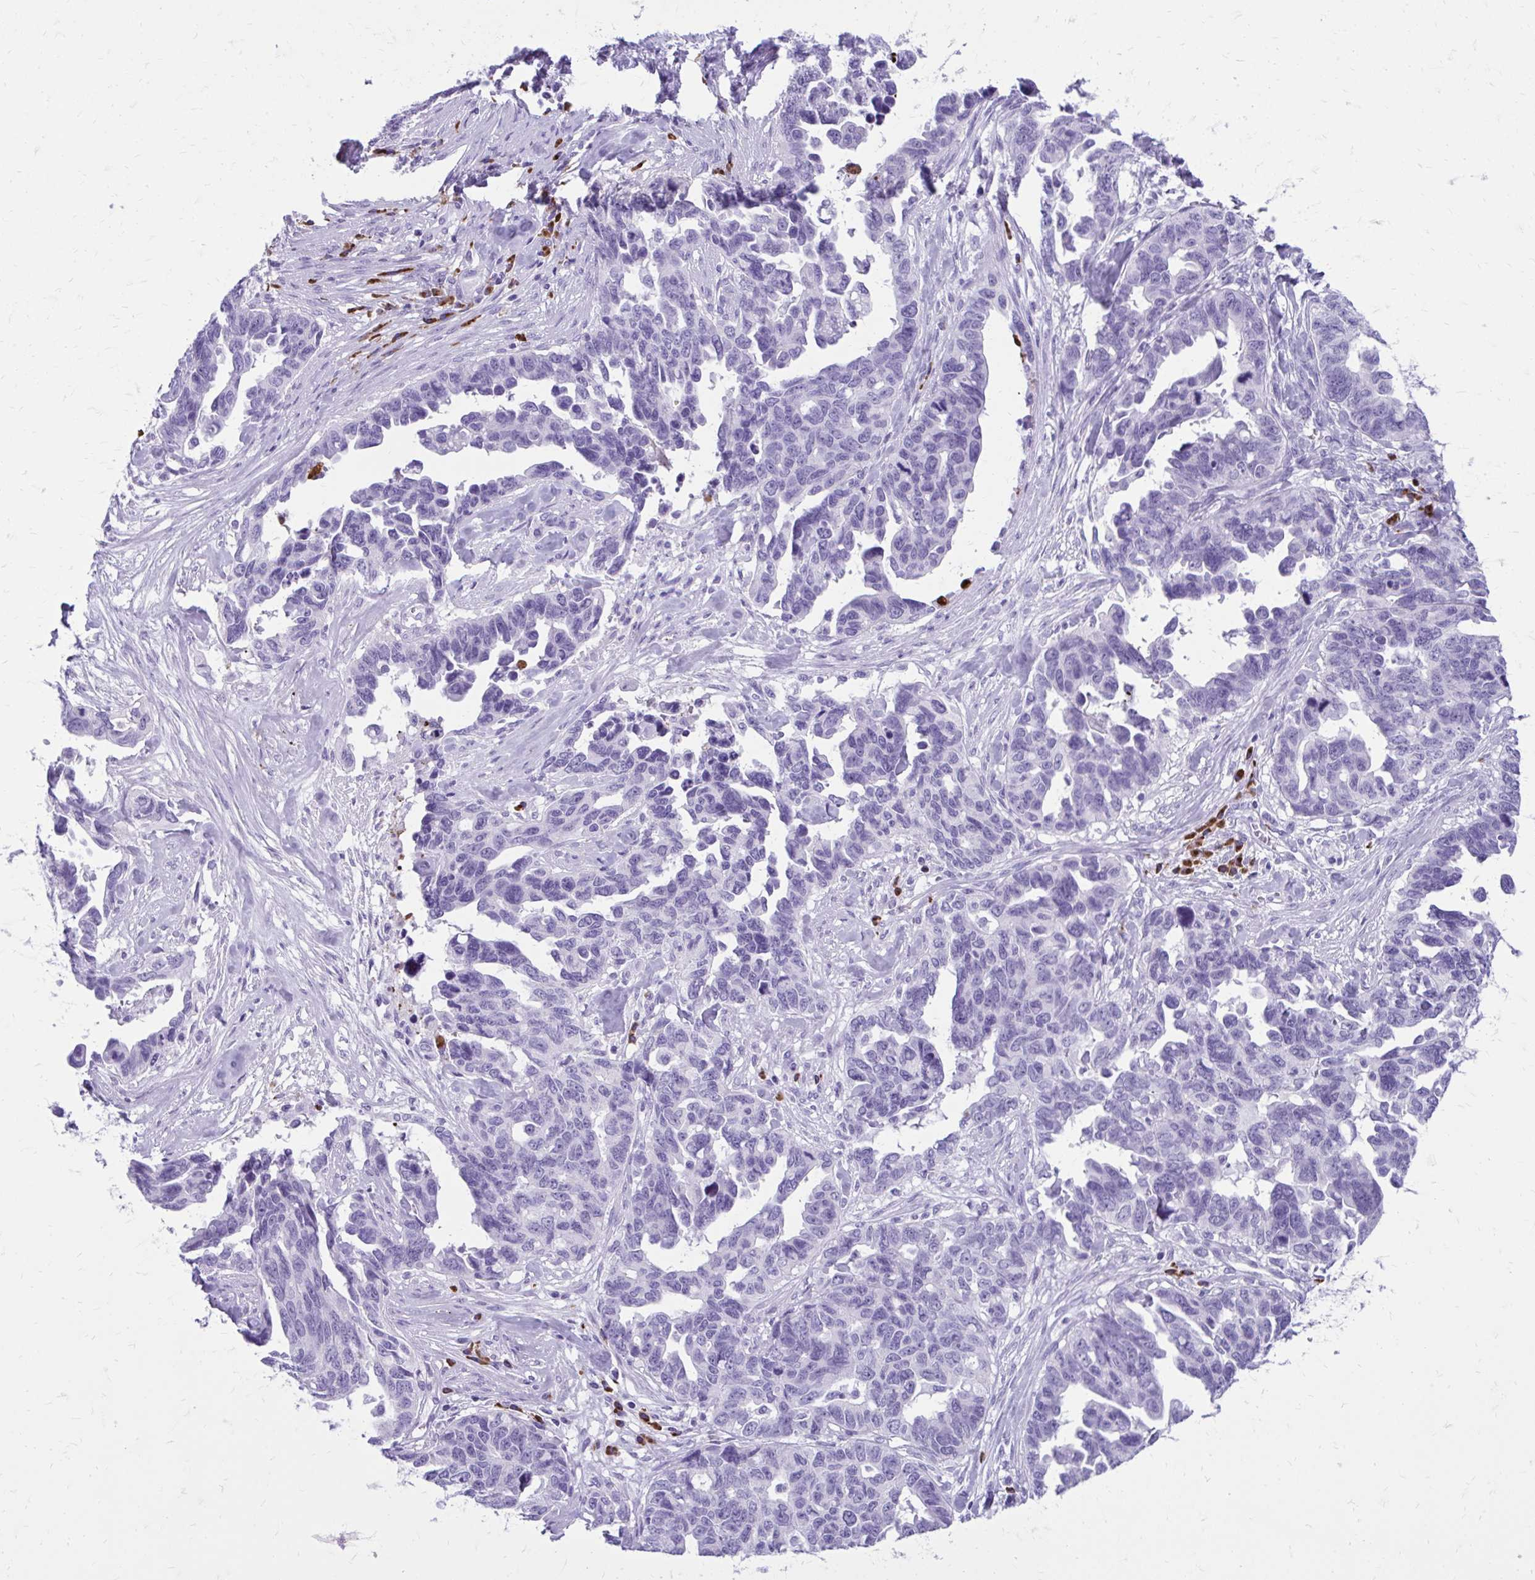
{"staining": {"intensity": "negative", "quantity": "none", "location": "none"}, "tissue": "ovarian cancer", "cell_type": "Tumor cells", "image_type": "cancer", "snomed": [{"axis": "morphology", "description": "Cystadenocarcinoma, serous, NOS"}, {"axis": "topography", "description": "Ovary"}], "caption": "Tumor cells show no significant protein positivity in ovarian cancer (serous cystadenocarcinoma).", "gene": "SATL1", "patient": {"sex": "female", "age": 69}}